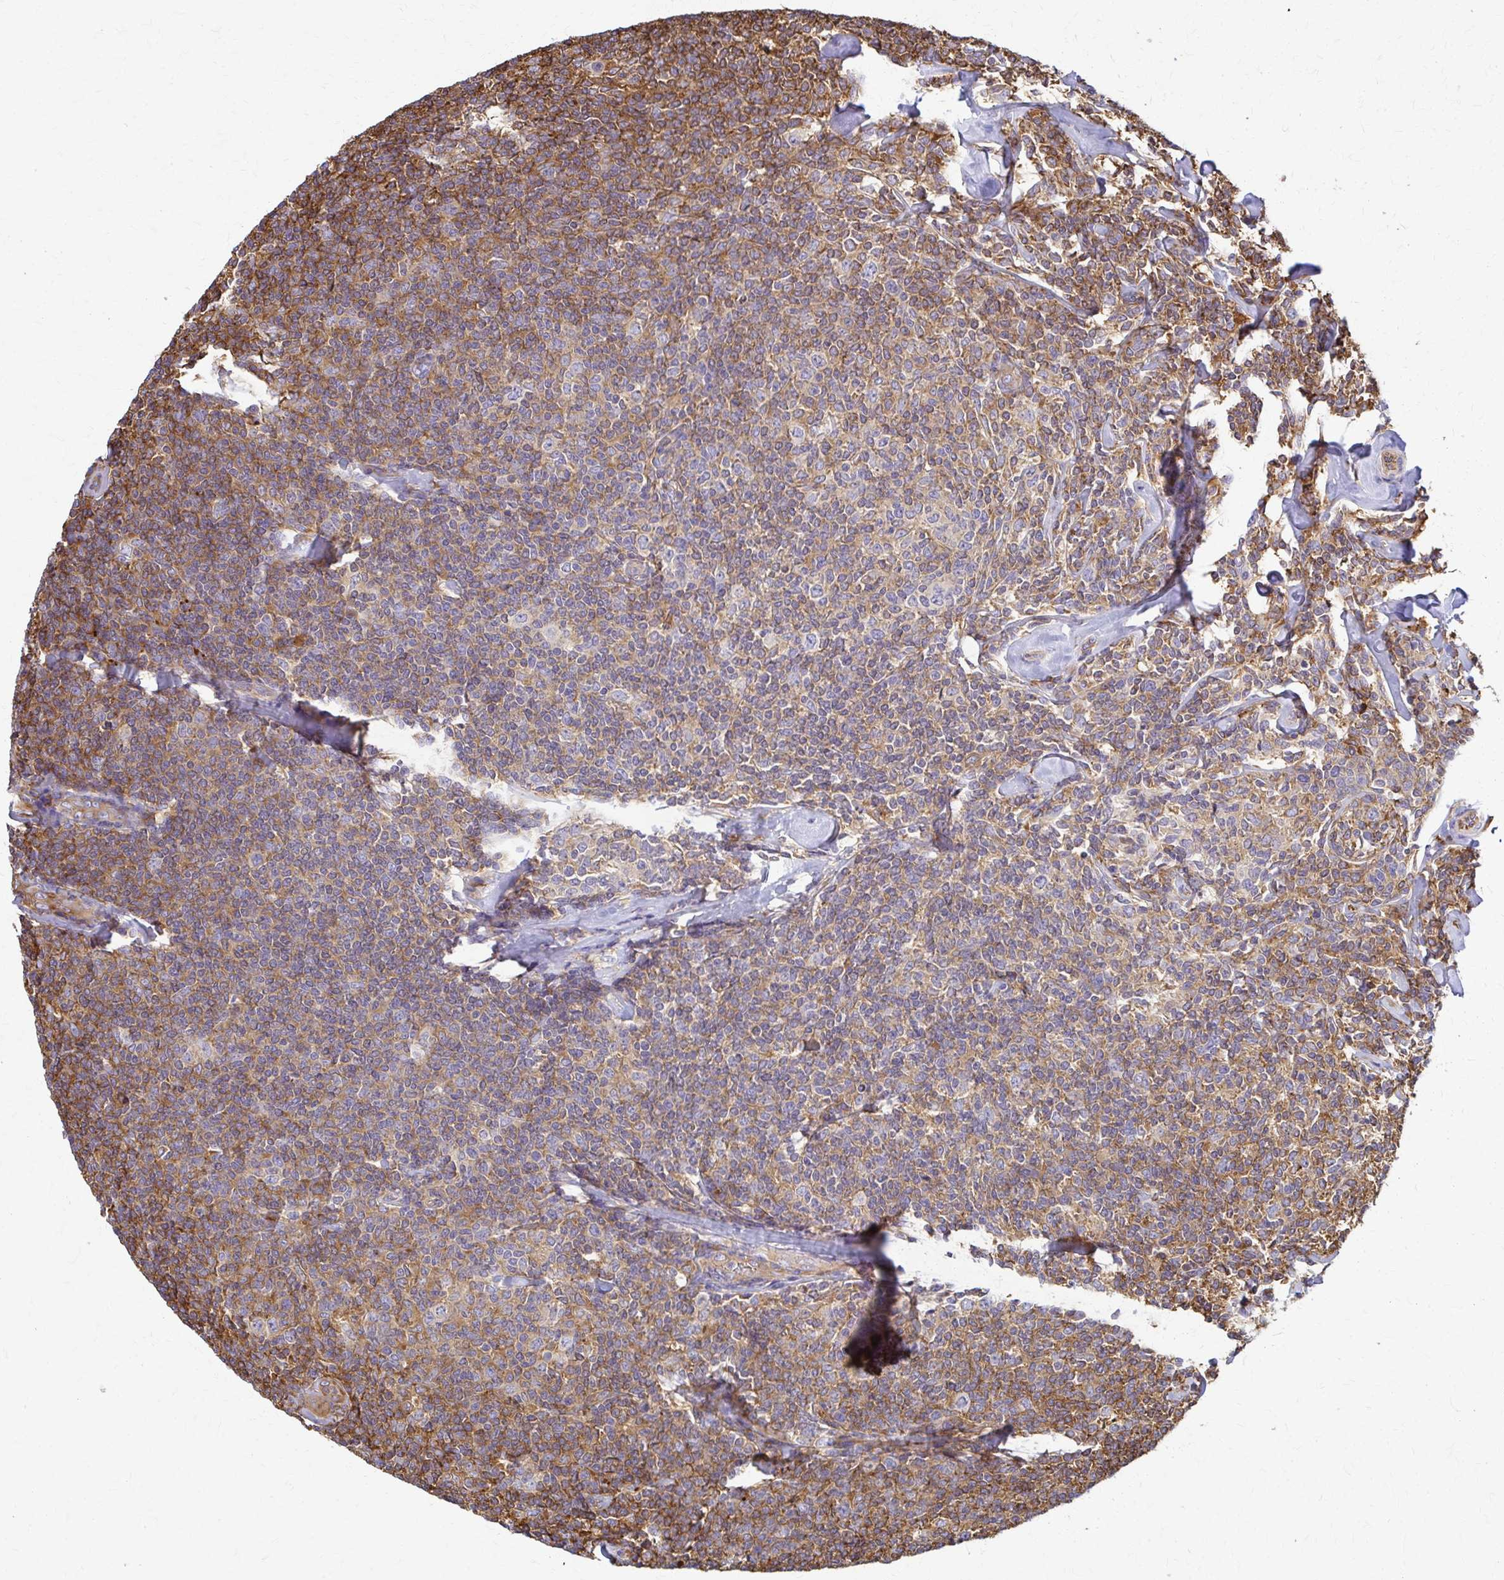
{"staining": {"intensity": "moderate", "quantity": ">75%", "location": "cytoplasmic/membranous"}, "tissue": "lymphoma", "cell_type": "Tumor cells", "image_type": "cancer", "snomed": [{"axis": "morphology", "description": "Malignant lymphoma, non-Hodgkin's type, Low grade"}, {"axis": "topography", "description": "Lymph node"}], "caption": "Immunohistochemistry of lymphoma displays medium levels of moderate cytoplasmic/membranous positivity in approximately >75% of tumor cells. The staining was performed using DAB, with brown indicating positive protein expression. Nuclei are stained blue with hematoxylin.", "gene": "WASF2", "patient": {"sex": "female", "age": 56}}